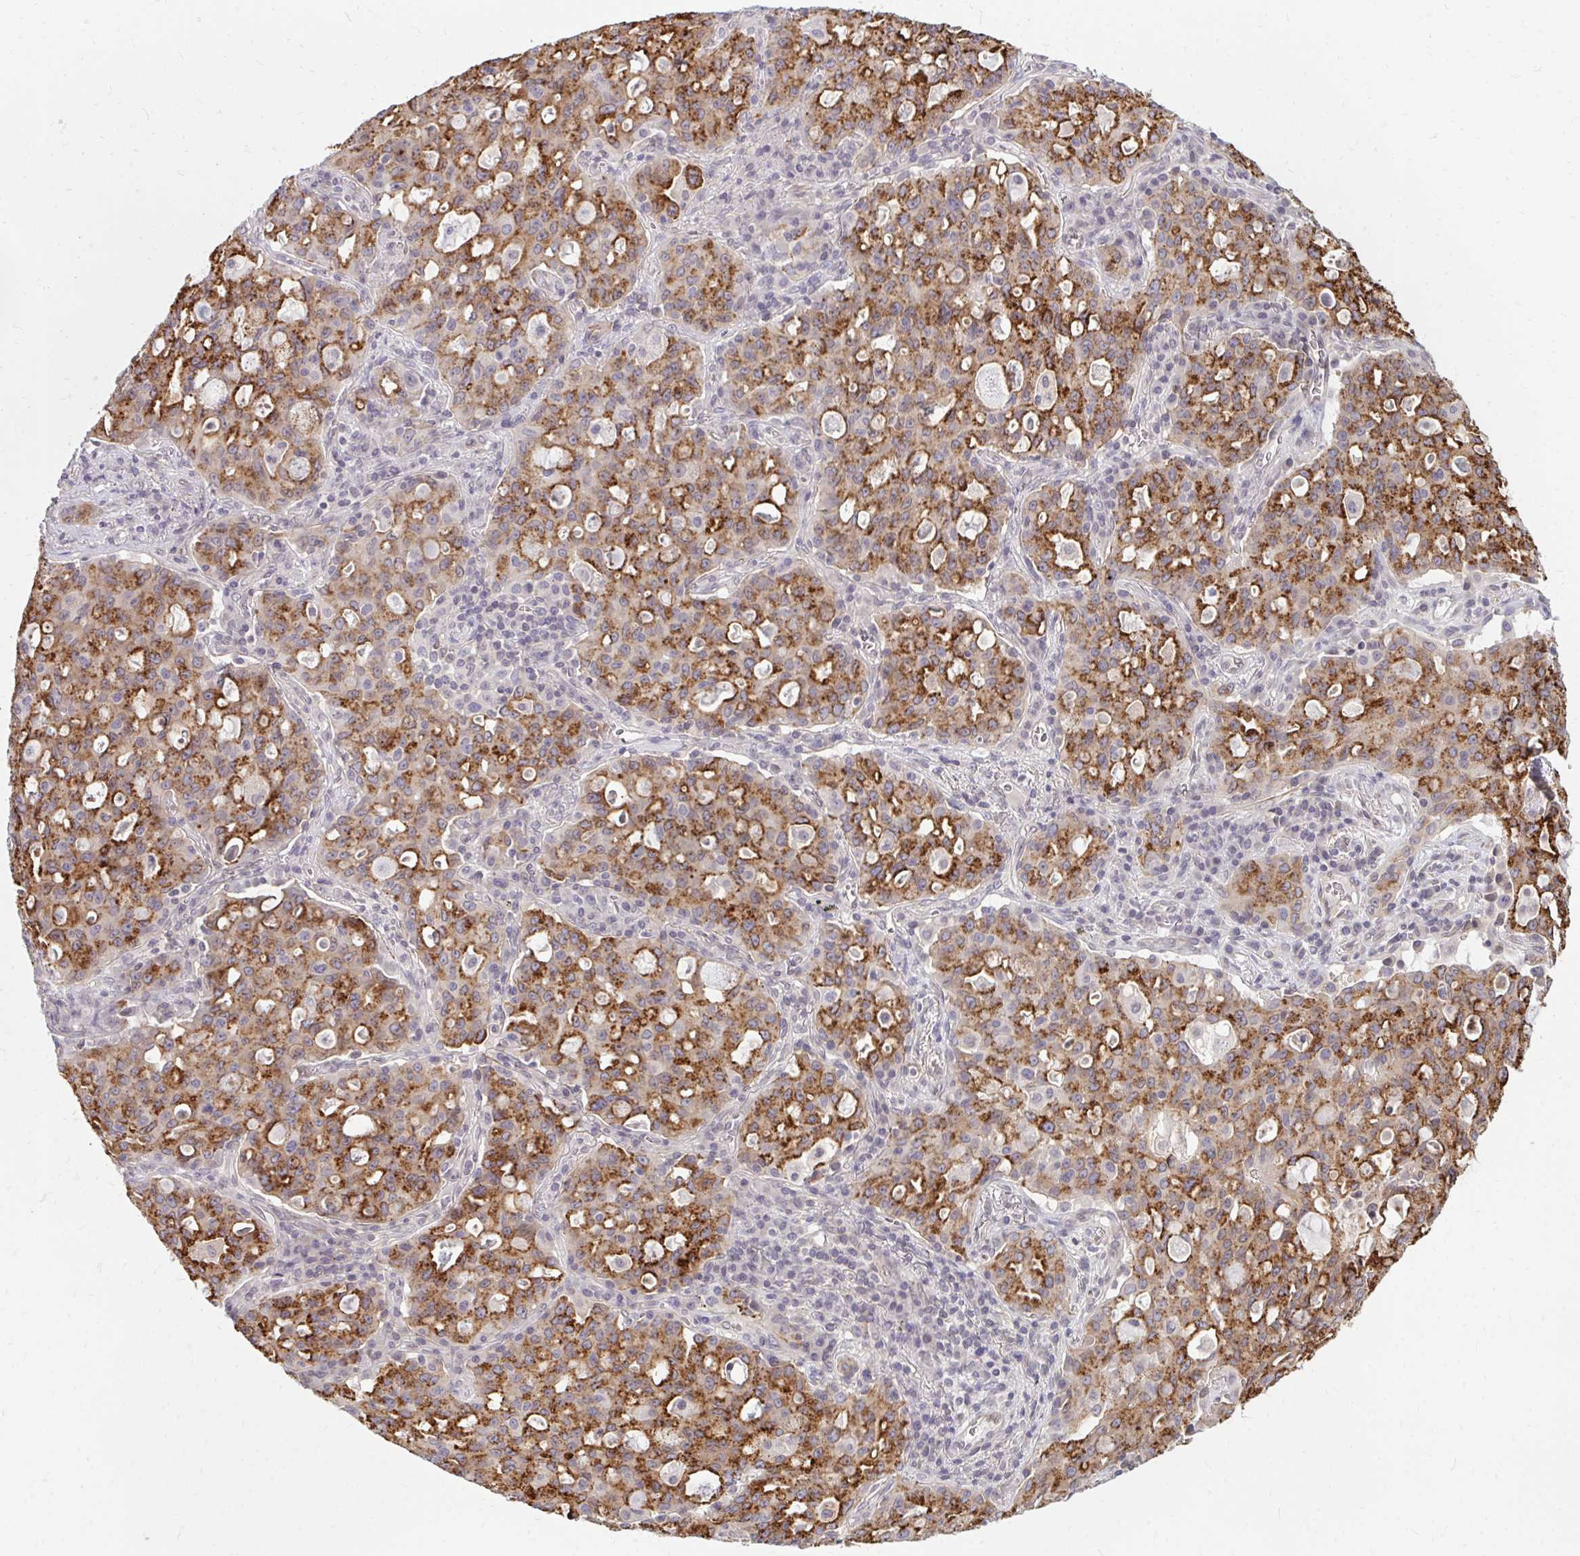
{"staining": {"intensity": "moderate", "quantity": ">75%", "location": "cytoplasmic/membranous"}, "tissue": "lung cancer", "cell_type": "Tumor cells", "image_type": "cancer", "snomed": [{"axis": "morphology", "description": "Adenocarcinoma, NOS"}, {"axis": "topography", "description": "Lung"}], "caption": "Immunohistochemistry (IHC) histopathology image of adenocarcinoma (lung) stained for a protein (brown), which exhibits medium levels of moderate cytoplasmic/membranous expression in approximately >75% of tumor cells.", "gene": "GPC5", "patient": {"sex": "female", "age": 44}}